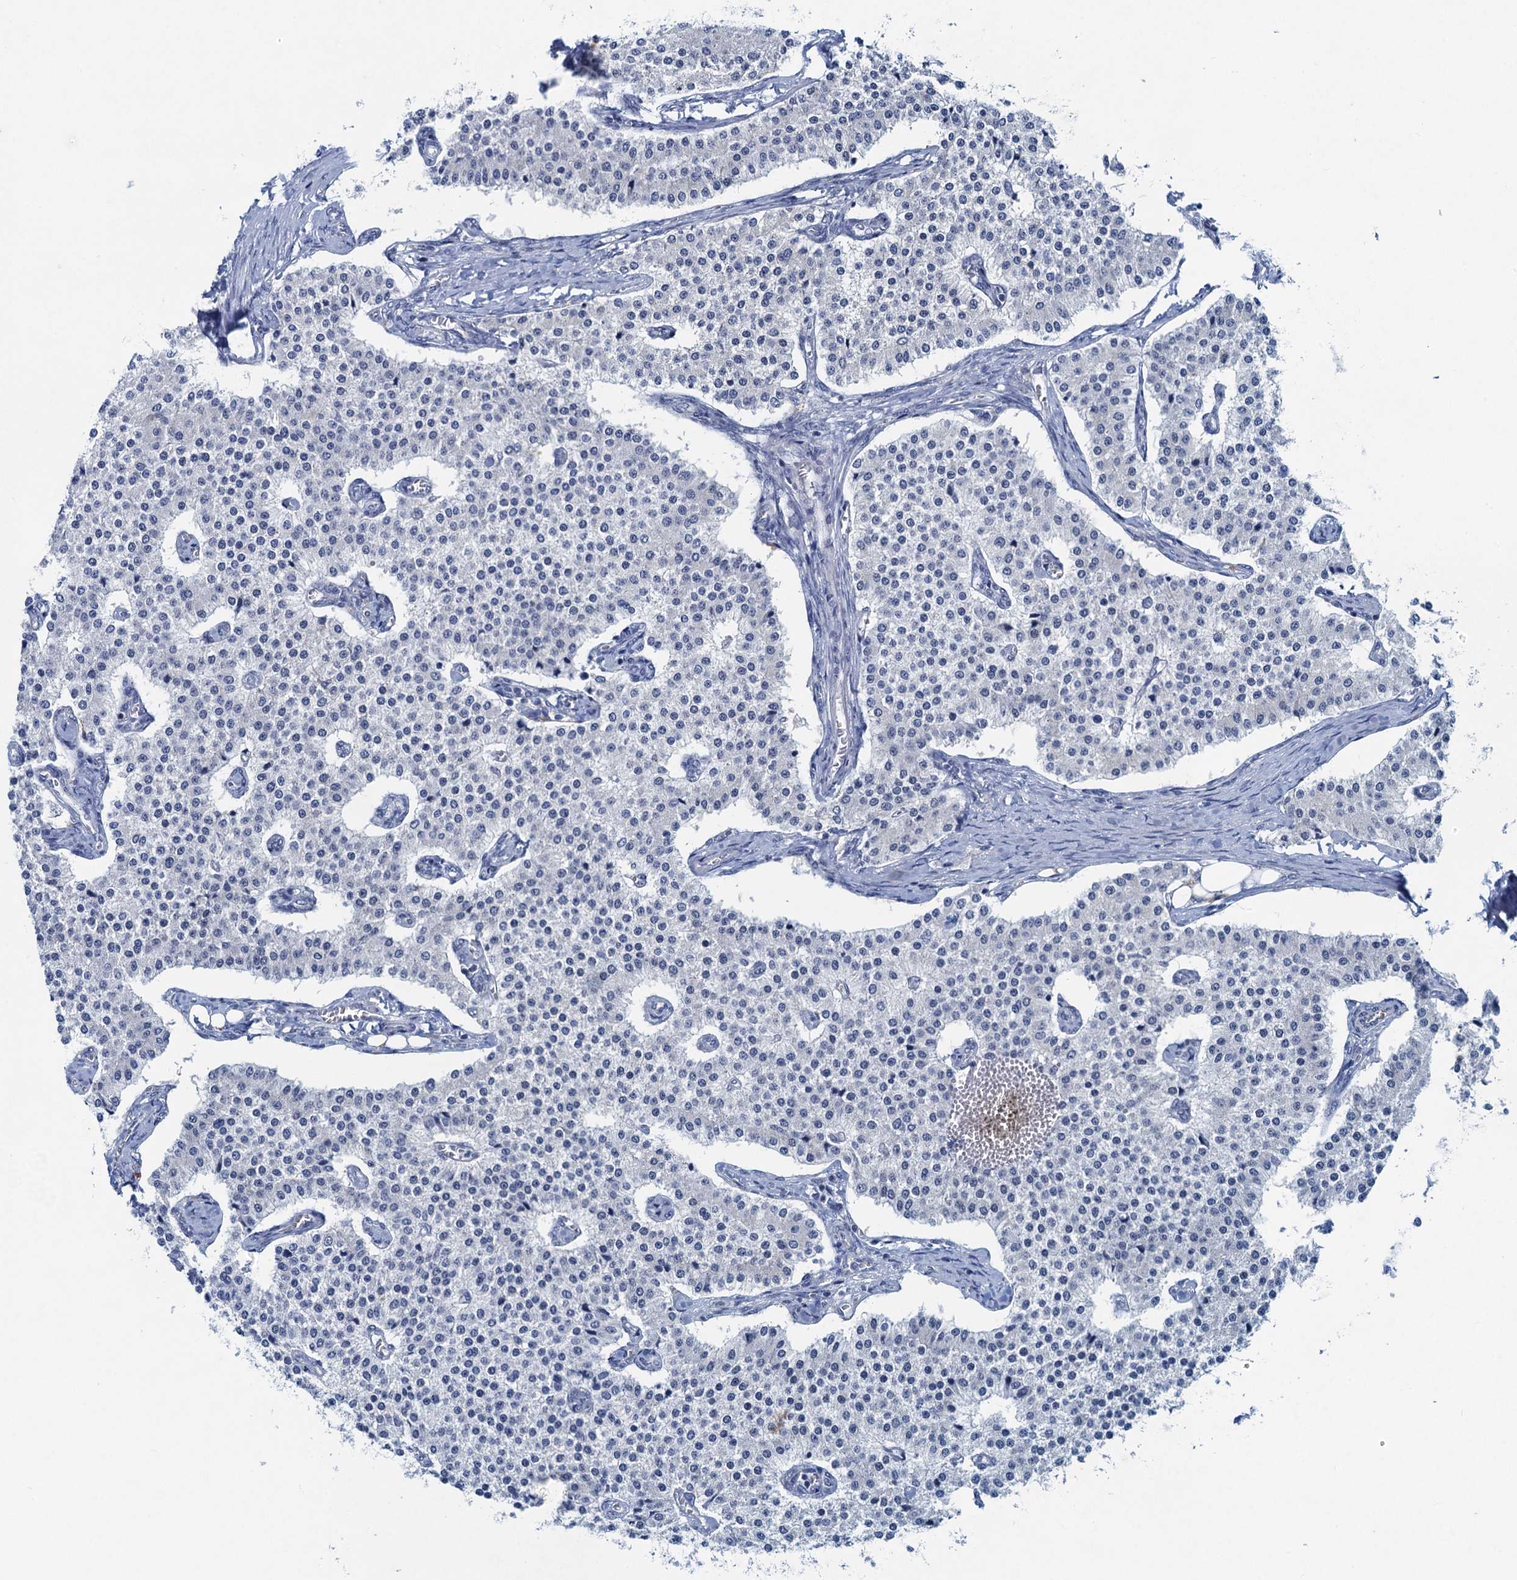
{"staining": {"intensity": "negative", "quantity": "none", "location": "none"}, "tissue": "carcinoid", "cell_type": "Tumor cells", "image_type": "cancer", "snomed": [{"axis": "morphology", "description": "Carcinoid, malignant, NOS"}, {"axis": "topography", "description": "Colon"}], "caption": "Immunohistochemical staining of malignant carcinoid displays no significant expression in tumor cells.", "gene": "HAPSTR1", "patient": {"sex": "female", "age": 52}}